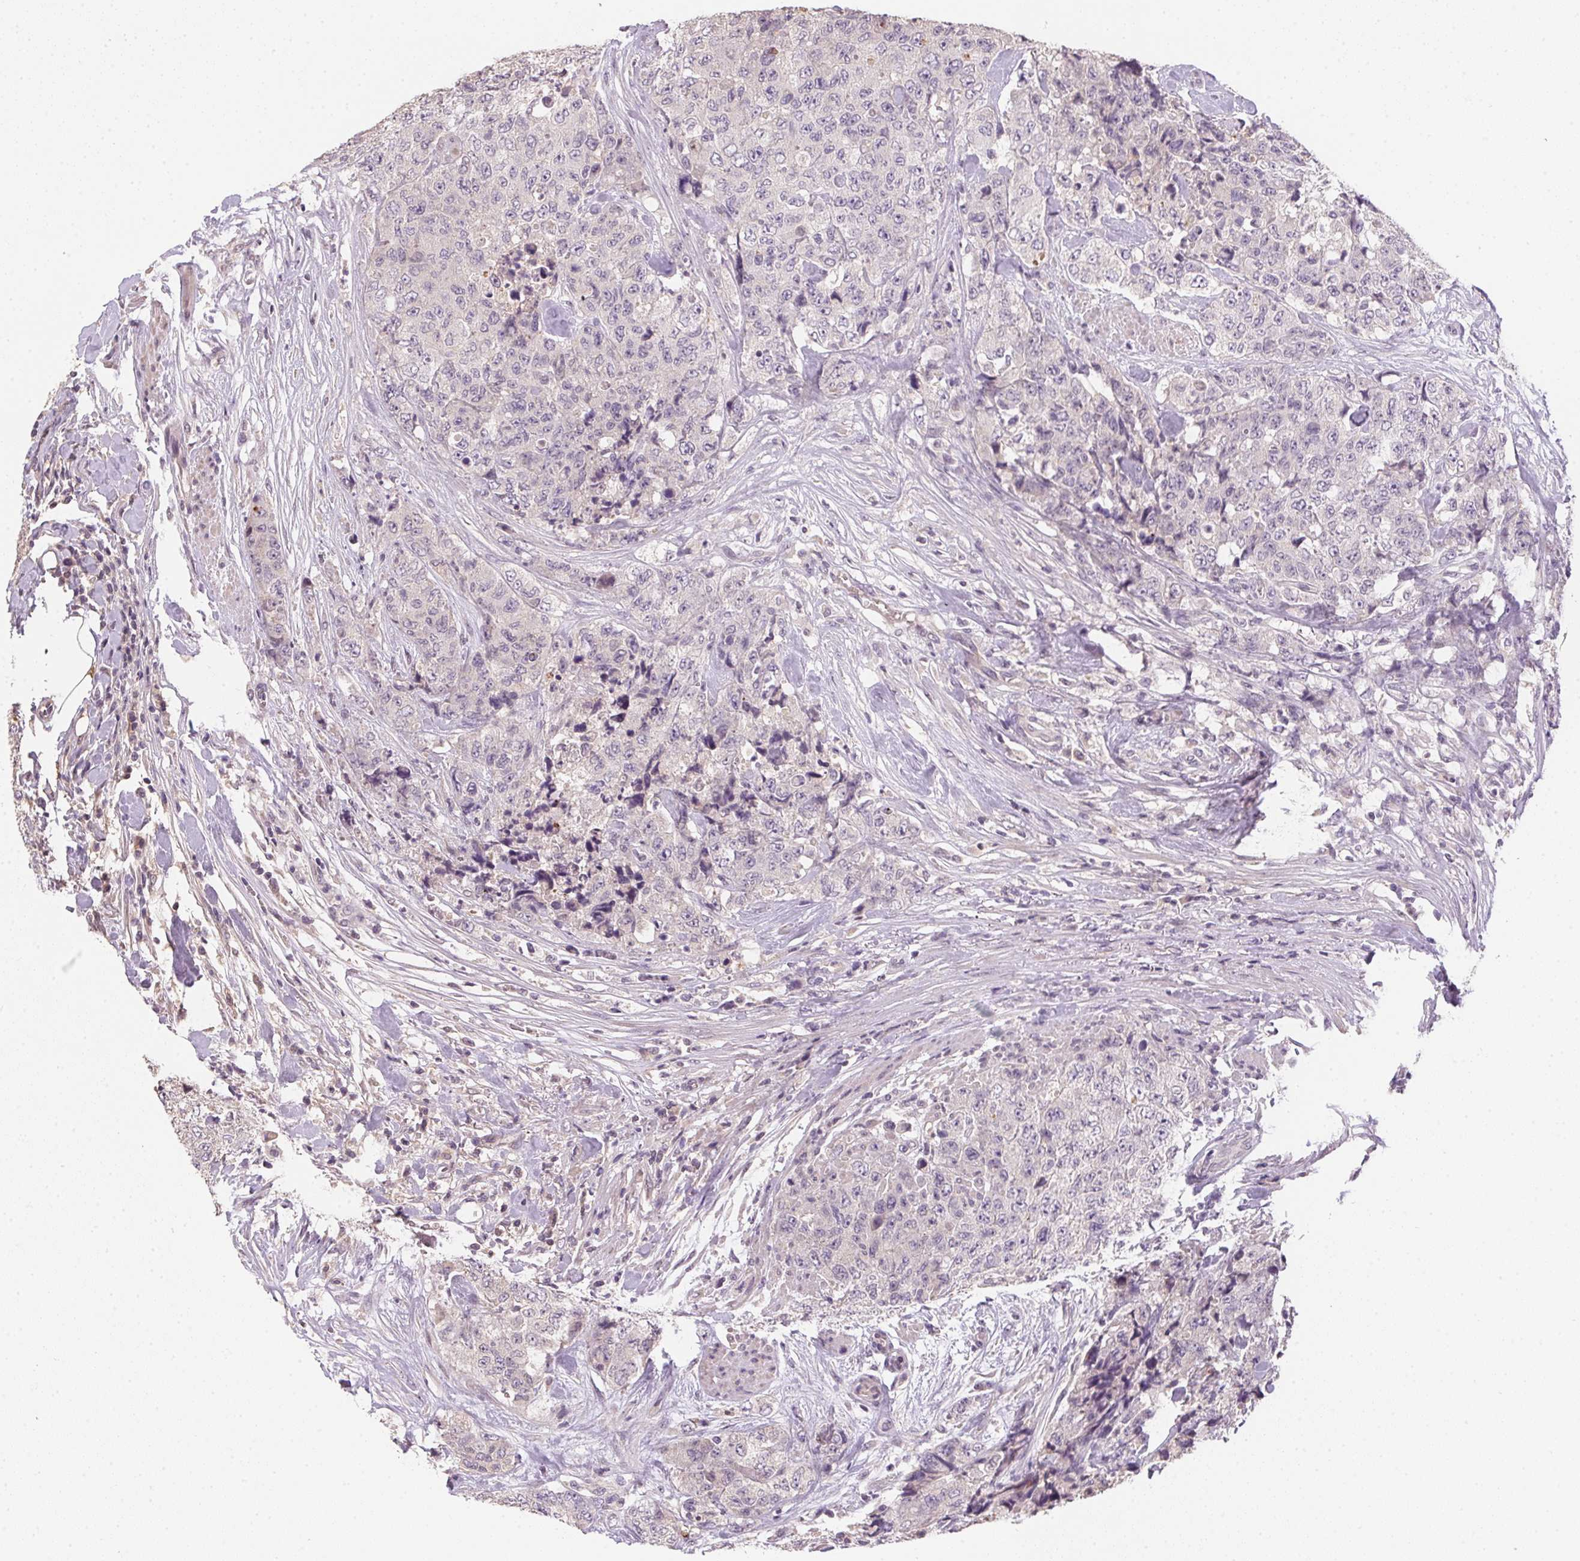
{"staining": {"intensity": "negative", "quantity": "none", "location": "none"}, "tissue": "urothelial cancer", "cell_type": "Tumor cells", "image_type": "cancer", "snomed": [{"axis": "morphology", "description": "Urothelial carcinoma, High grade"}, {"axis": "topography", "description": "Urinary bladder"}], "caption": "High magnification brightfield microscopy of urothelial carcinoma (high-grade) stained with DAB (3,3'-diaminobenzidine) (brown) and counterstained with hematoxylin (blue): tumor cells show no significant staining. Brightfield microscopy of immunohistochemistry stained with DAB (brown) and hematoxylin (blue), captured at high magnification.", "gene": "ALDH8A1", "patient": {"sex": "female", "age": 78}}